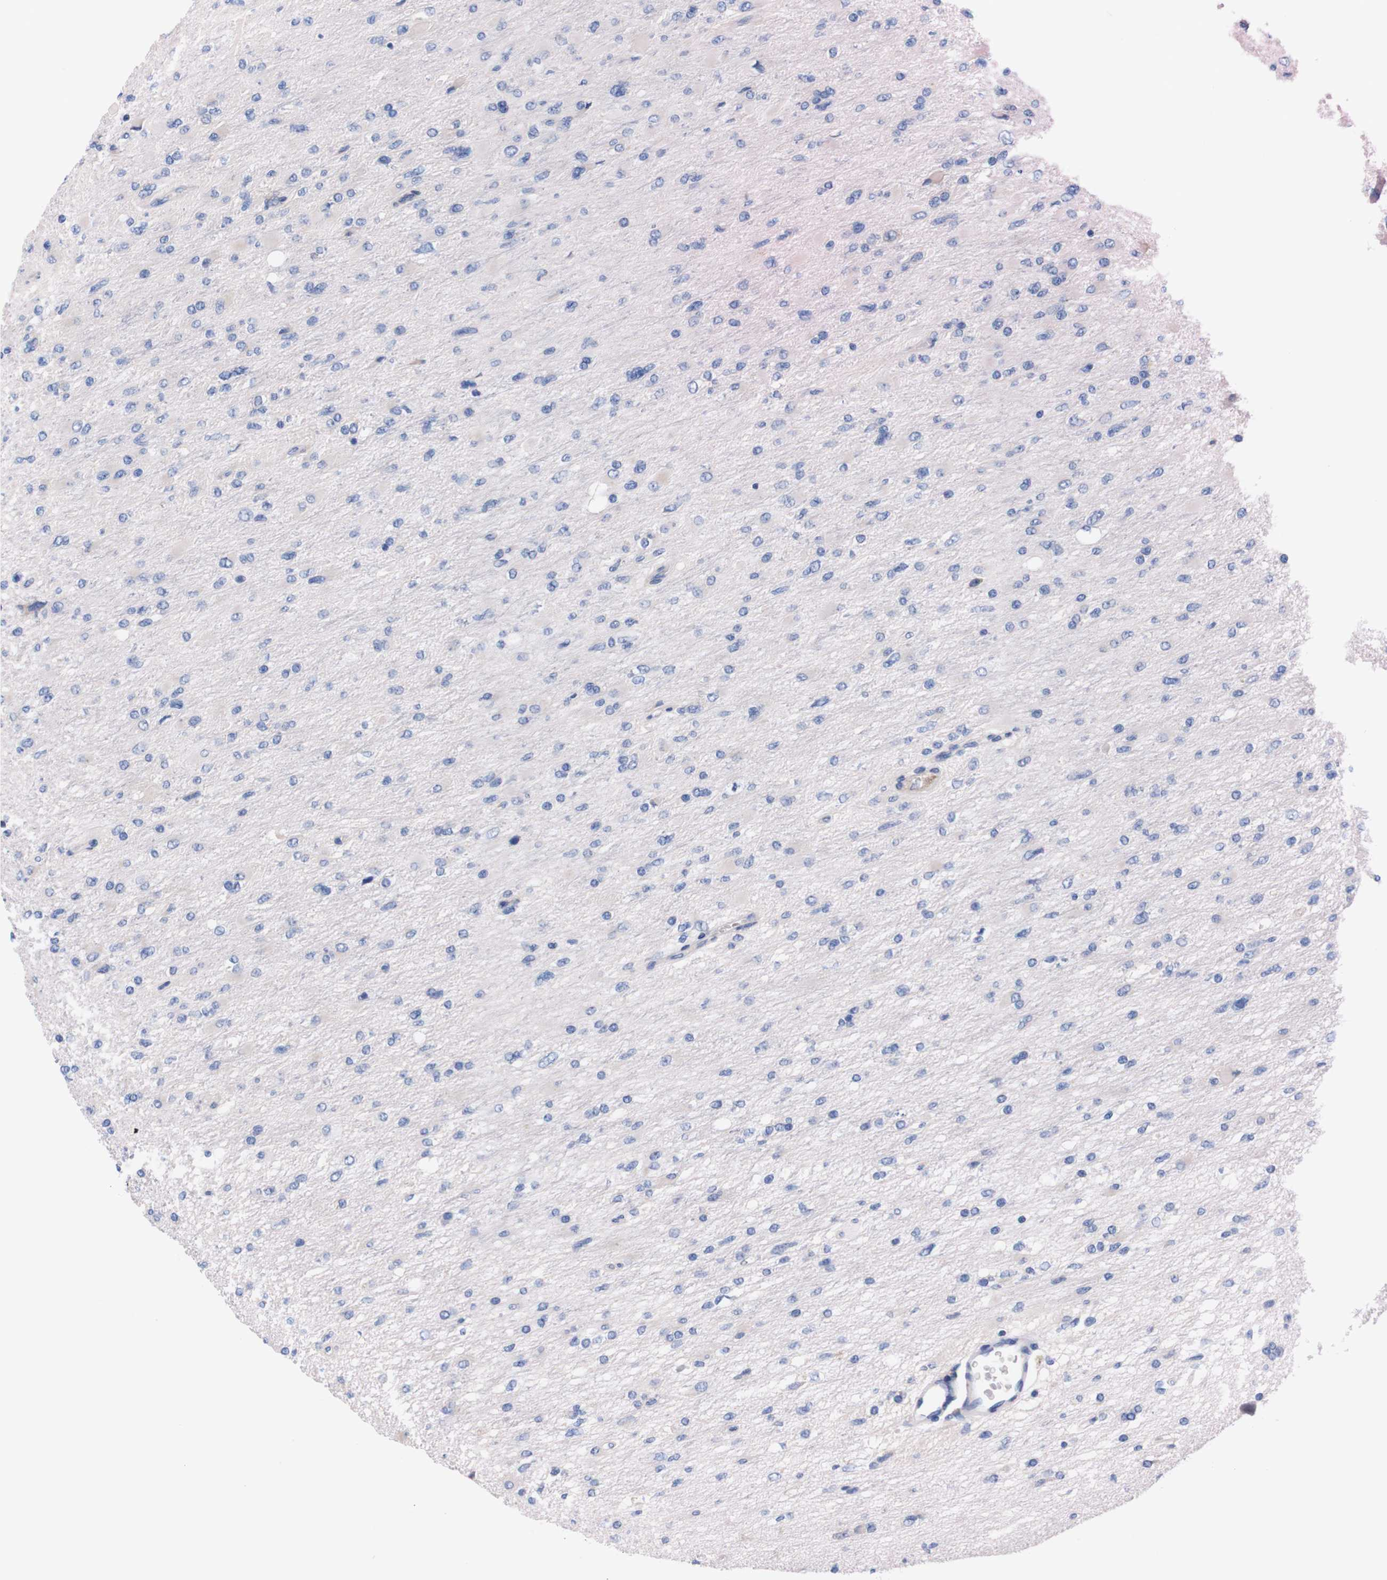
{"staining": {"intensity": "negative", "quantity": "none", "location": "none"}, "tissue": "glioma", "cell_type": "Tumor cells", "image_type": "cancer", "snomed": [{"axis": "morphology", "description": "Glioma, malignant, High grade"}, {"axis": "topography", "description": "Cerebral cortex"}], "caption": "Immunohistochemical staining of human malignant glioma (high-grade) demonstrates no significant positivity in tumor cells. Nuclei are stained in blue.", "gene": "NEBL", "patient": {"sex": "female", "age": 36}}